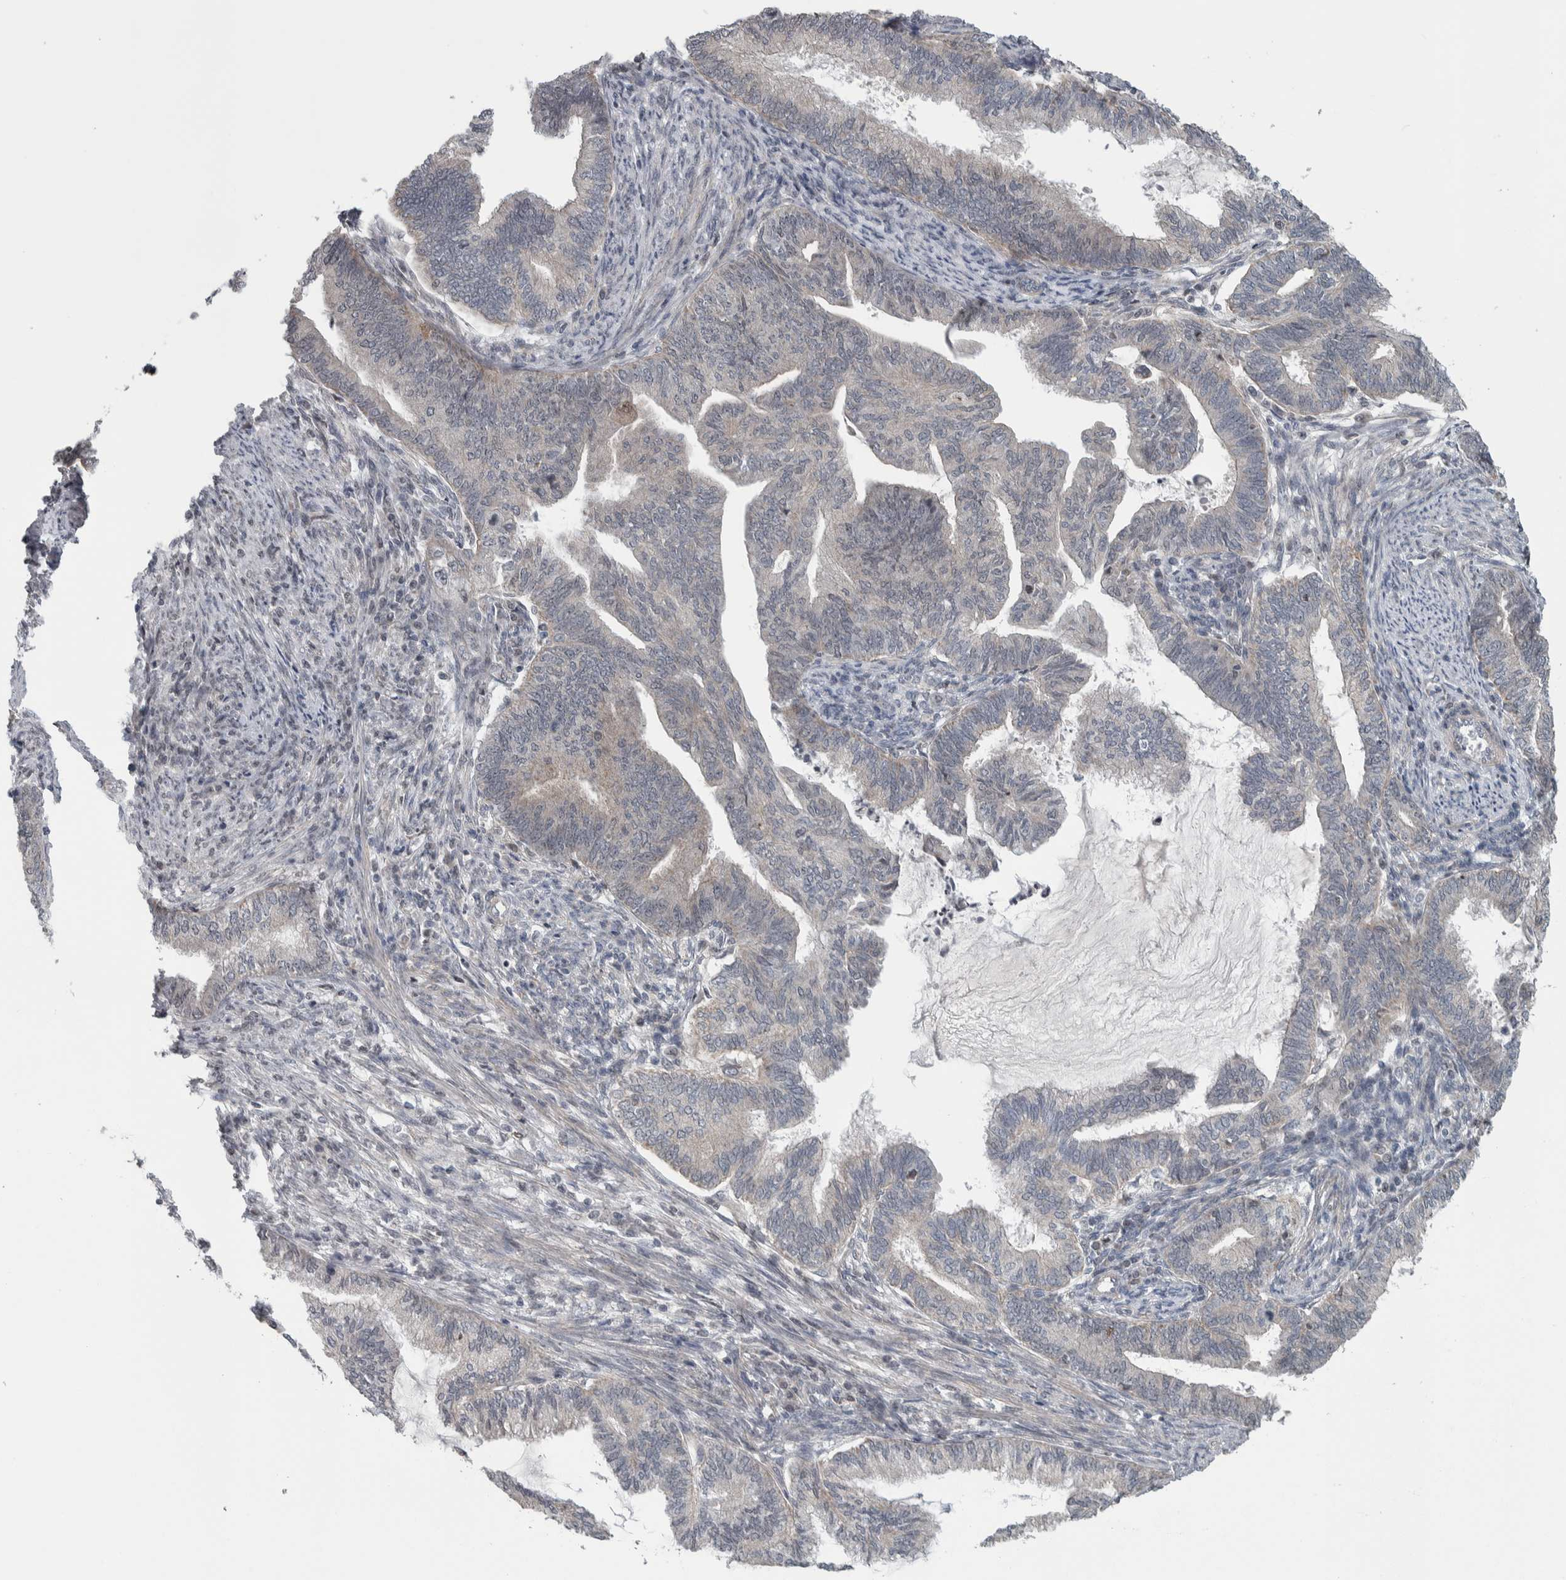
{"staining": {"intensity": "weak", "quantity": "<25%", "location": "cytoplasmic/membranous"}, "tissue": "endometrial cancer", "cell_type": "Tumor cells", "image_type": "cancer", "snomed": [{"axis": "morphology", "description": "Adenocarcinoma, NOS"}, {"axis": "topography", "description": "Endometrium"}], "caption": "Endometrial cancer was stained to show a protein in brown. There is no significant staining in tumor cells.", "gene": "CWC27", "patient": {"sex": "female", "age": 86}}